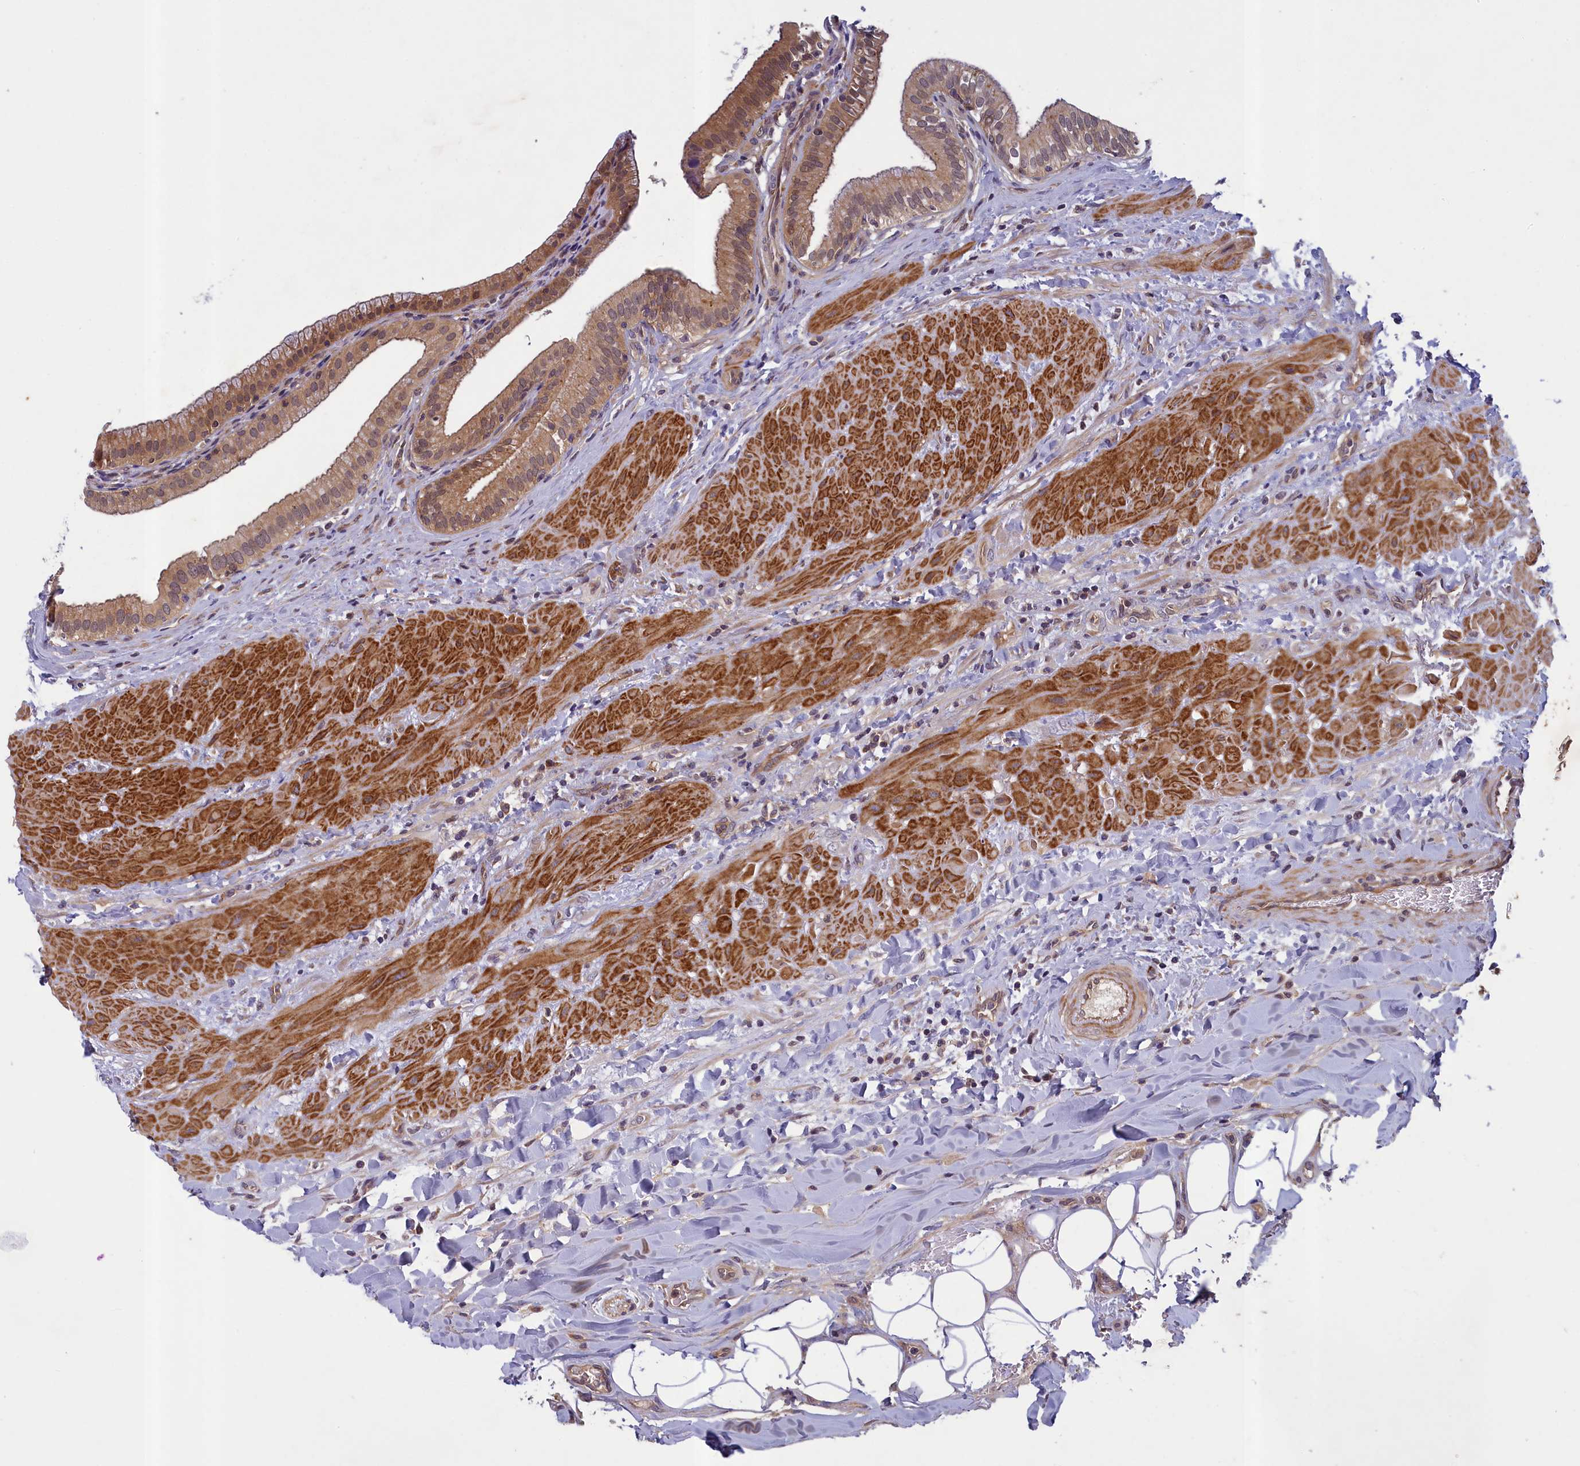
{"staining": {"intensity": "moderate", "quantity": ">75%", "location": "cytoplasmic/membranous"}, "tissue": "gallbladder", "cell_type": "Glandular cells", "image_type": "normal", "snomed": [{"axis": "morphology", "description": "Normal tissue, NOS"}, {"axis": "topography", "description": "Gallbladder"}], "caption": "Brown immunohistochemical staining in benign human gallbladder exhibits moderate cytoplasmic/membranous positivity in approximately >75% of glandular cells.", "gene": "NUBP1", "patient": {"sex": "male", "age": 24}}